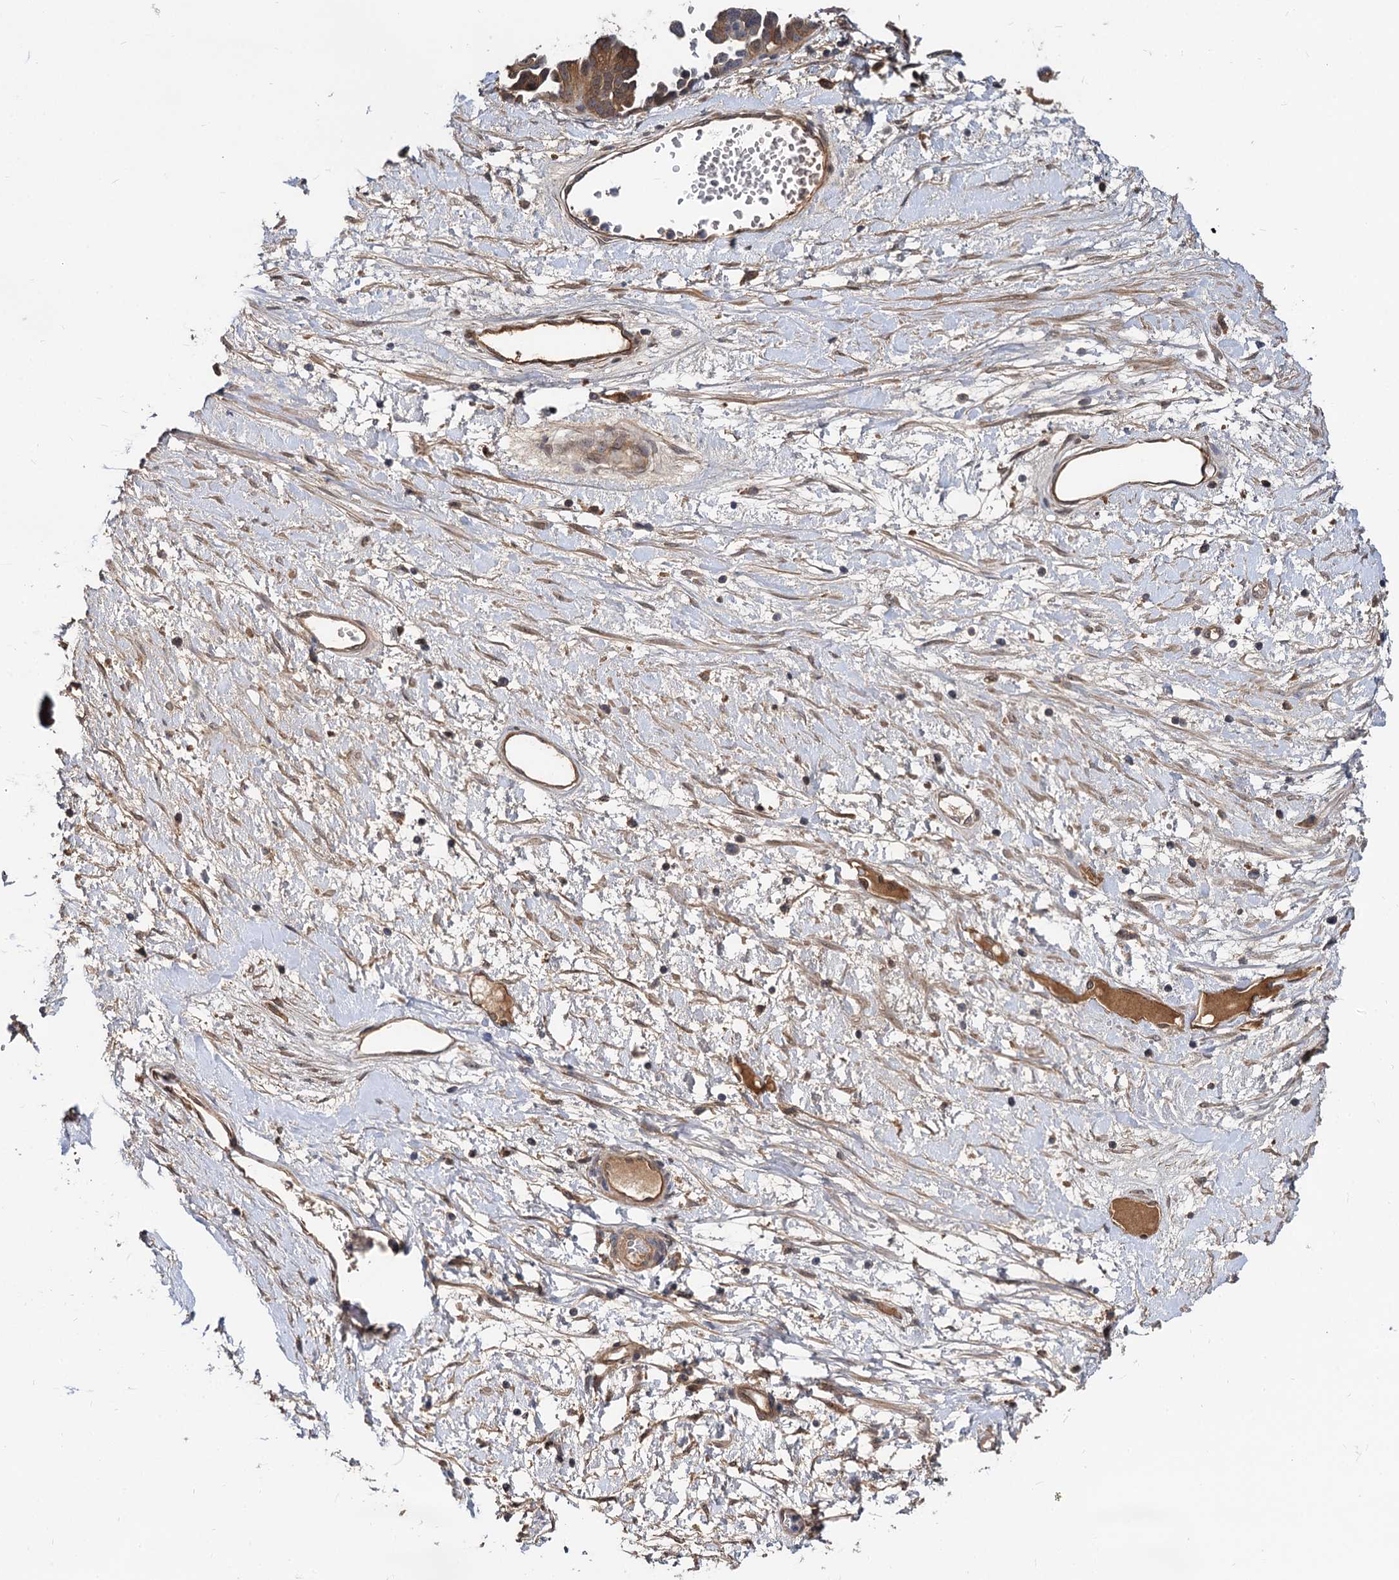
{"staining": {"intensity": "moderate", "quantity": ">75%", "location": "cytoplasmic/membranous"}, "tissue": "ovarian cancer", "cell_type": "Tumor cells", "image_type": "cancer", "snomed": [{"axis": "morphology", "description": "Cystadenocarcinoma, serous, NOS"}, {"axis": "topography", "description": "Ovary"}], "caption": "The immunohistochemical stain shows moderate cytoplasmic/membranous staining in tumor cells of ovarian serous cystadenocarcinoma tissue. Immunohistochemistry (ihc) stains the protein in brown and the nuclei are stained blue.", "gene": "SNX15", "patient": {"sex": "female", "age": 54}}